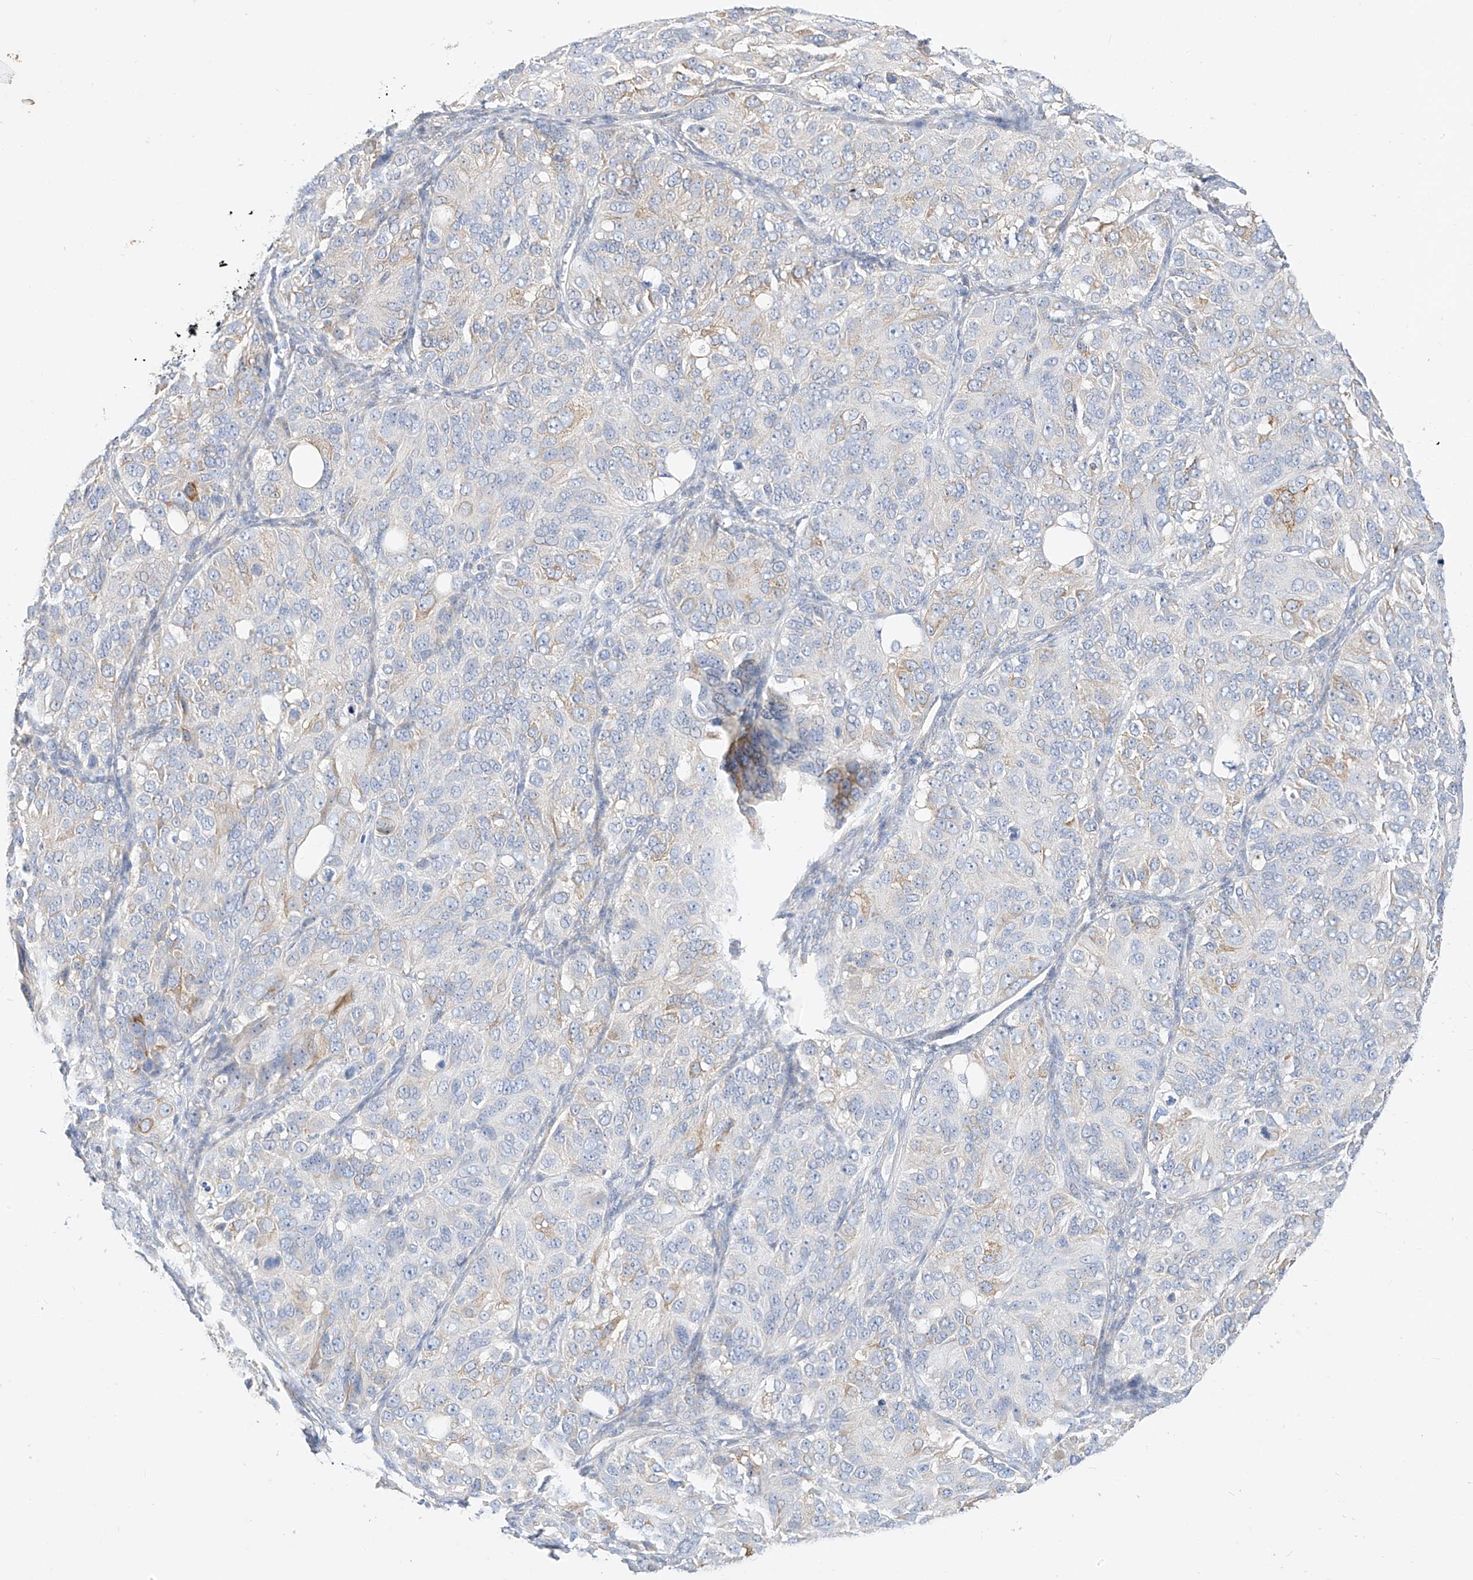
{"staining": {"intensity": "moderate", "quantity": "<25%", "location": "cytoplasmic/membranous"}, "tissue": "ovarian cancer", "cell_type": "Tumor cells", "image_type": "cancer", "snomed": [{"axis": "morphology", "description": "Carcinoma, endometroid"}, {"axis": "topography", "description": "Ovary"}], "caption": "This photomicrograph exhibits ovarian cancer (endometroid carcinoma) stained with IHC to label a protein in brown. The cytoplasmic/membranous of tumor cells show moderate positivity for the protein. Nuclei are counter-stained blue.", "gene": "RASA2", "patient": {"sex": "female", "age": 51}}